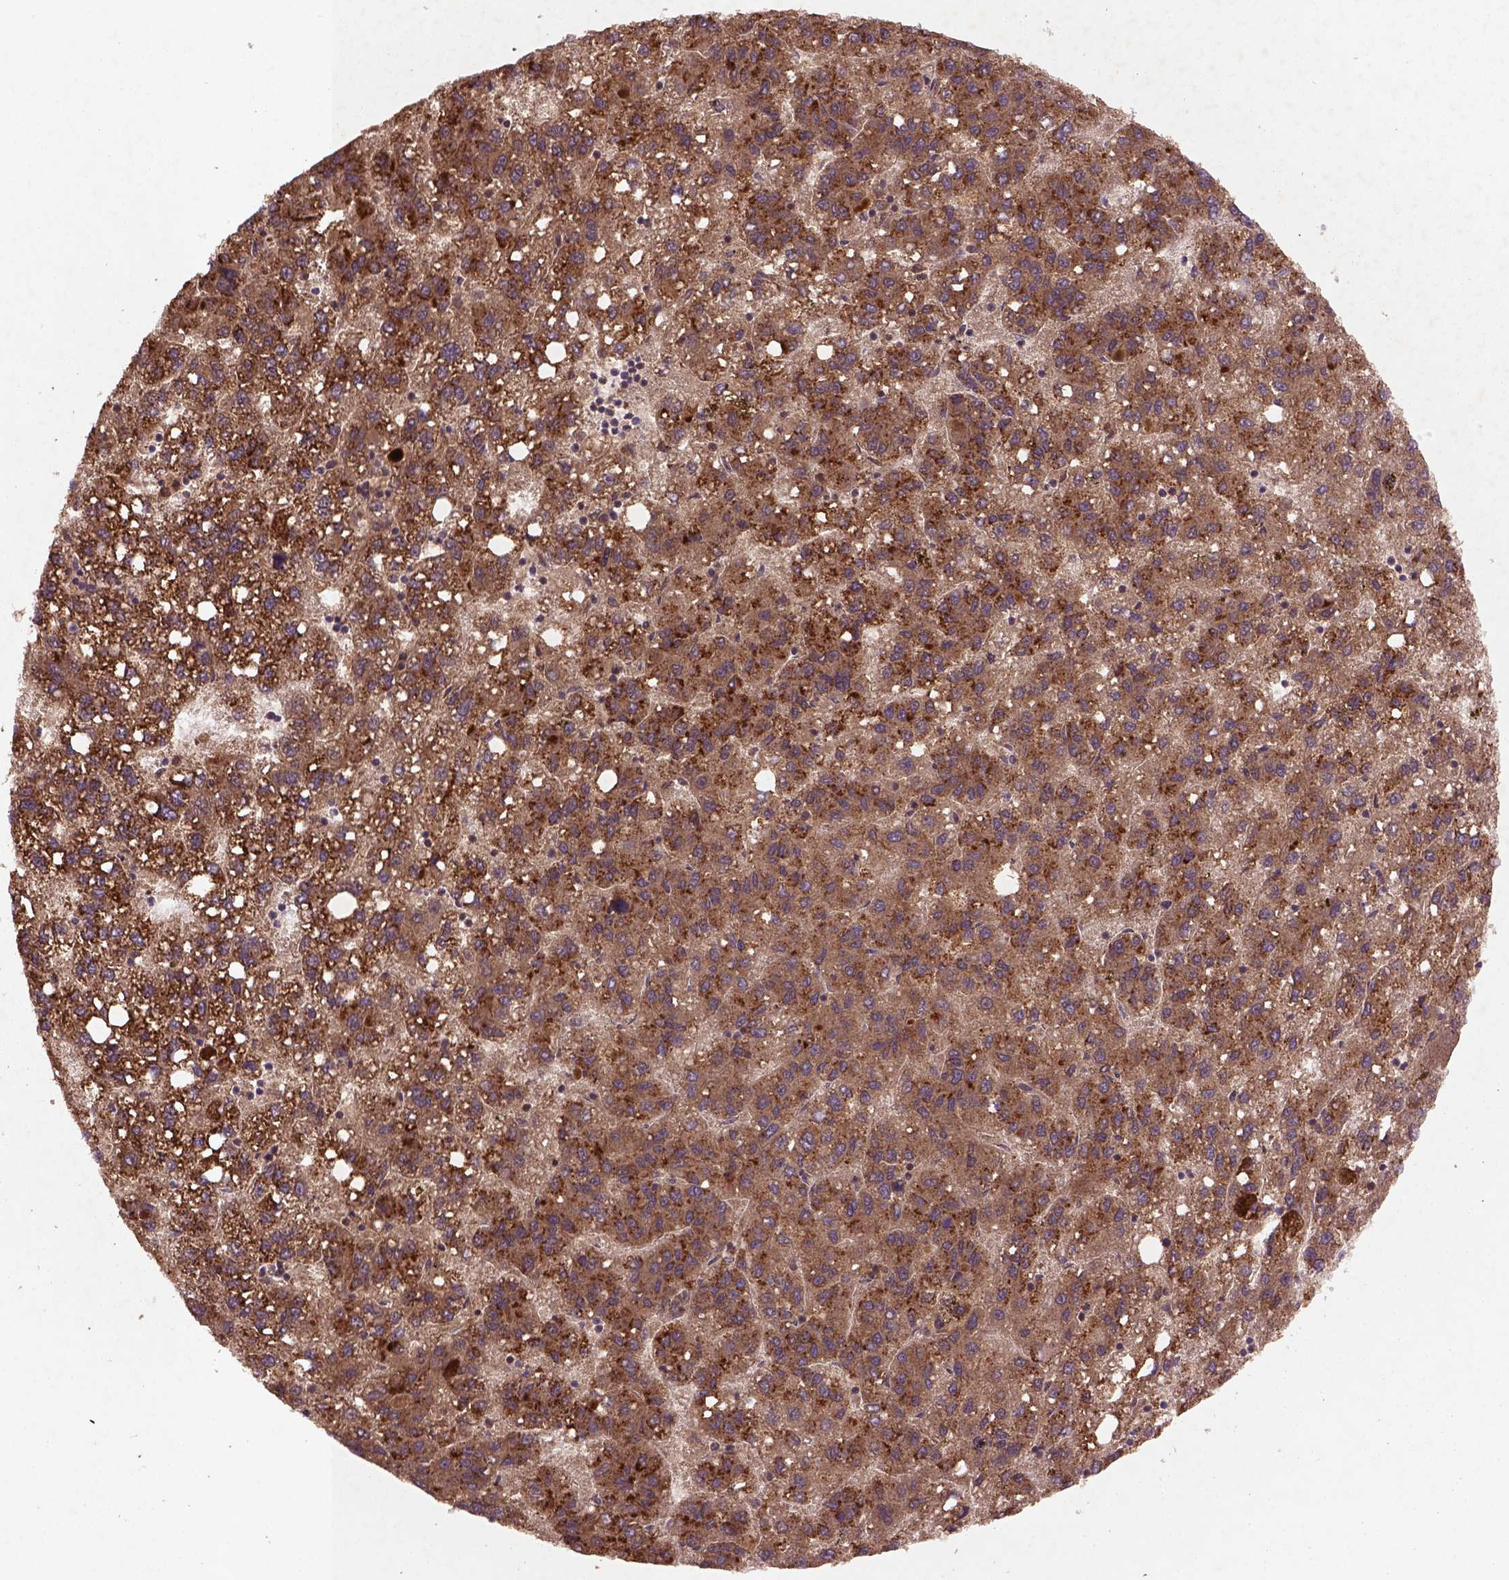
{"staining": {"intensity": "moderate", "quantity": ">75%", "location": "cytoplasmic/membranous"}, "tissue": "liver cancer", "cell_type": "Tumor cells", "image_type": "cancer", "snomed": [{"axis": "morphology", "description": "Carcinoma, Hepatocellular, NOS"}, {"axis": "topography", "description": "Liver"}], "caption": "IHC image of neoplastic tissue: hepatocellular carcinoma (liver) stained using immunohistochemistry shows medium levels of moderate protein expression localized specifically in the cytoplasmic/membranous of tumor cells, appearing as a cytoplasmic/membranous brown color.", "gene": "NIPAL2", "patient": {"sex": "female", "age": 82}}